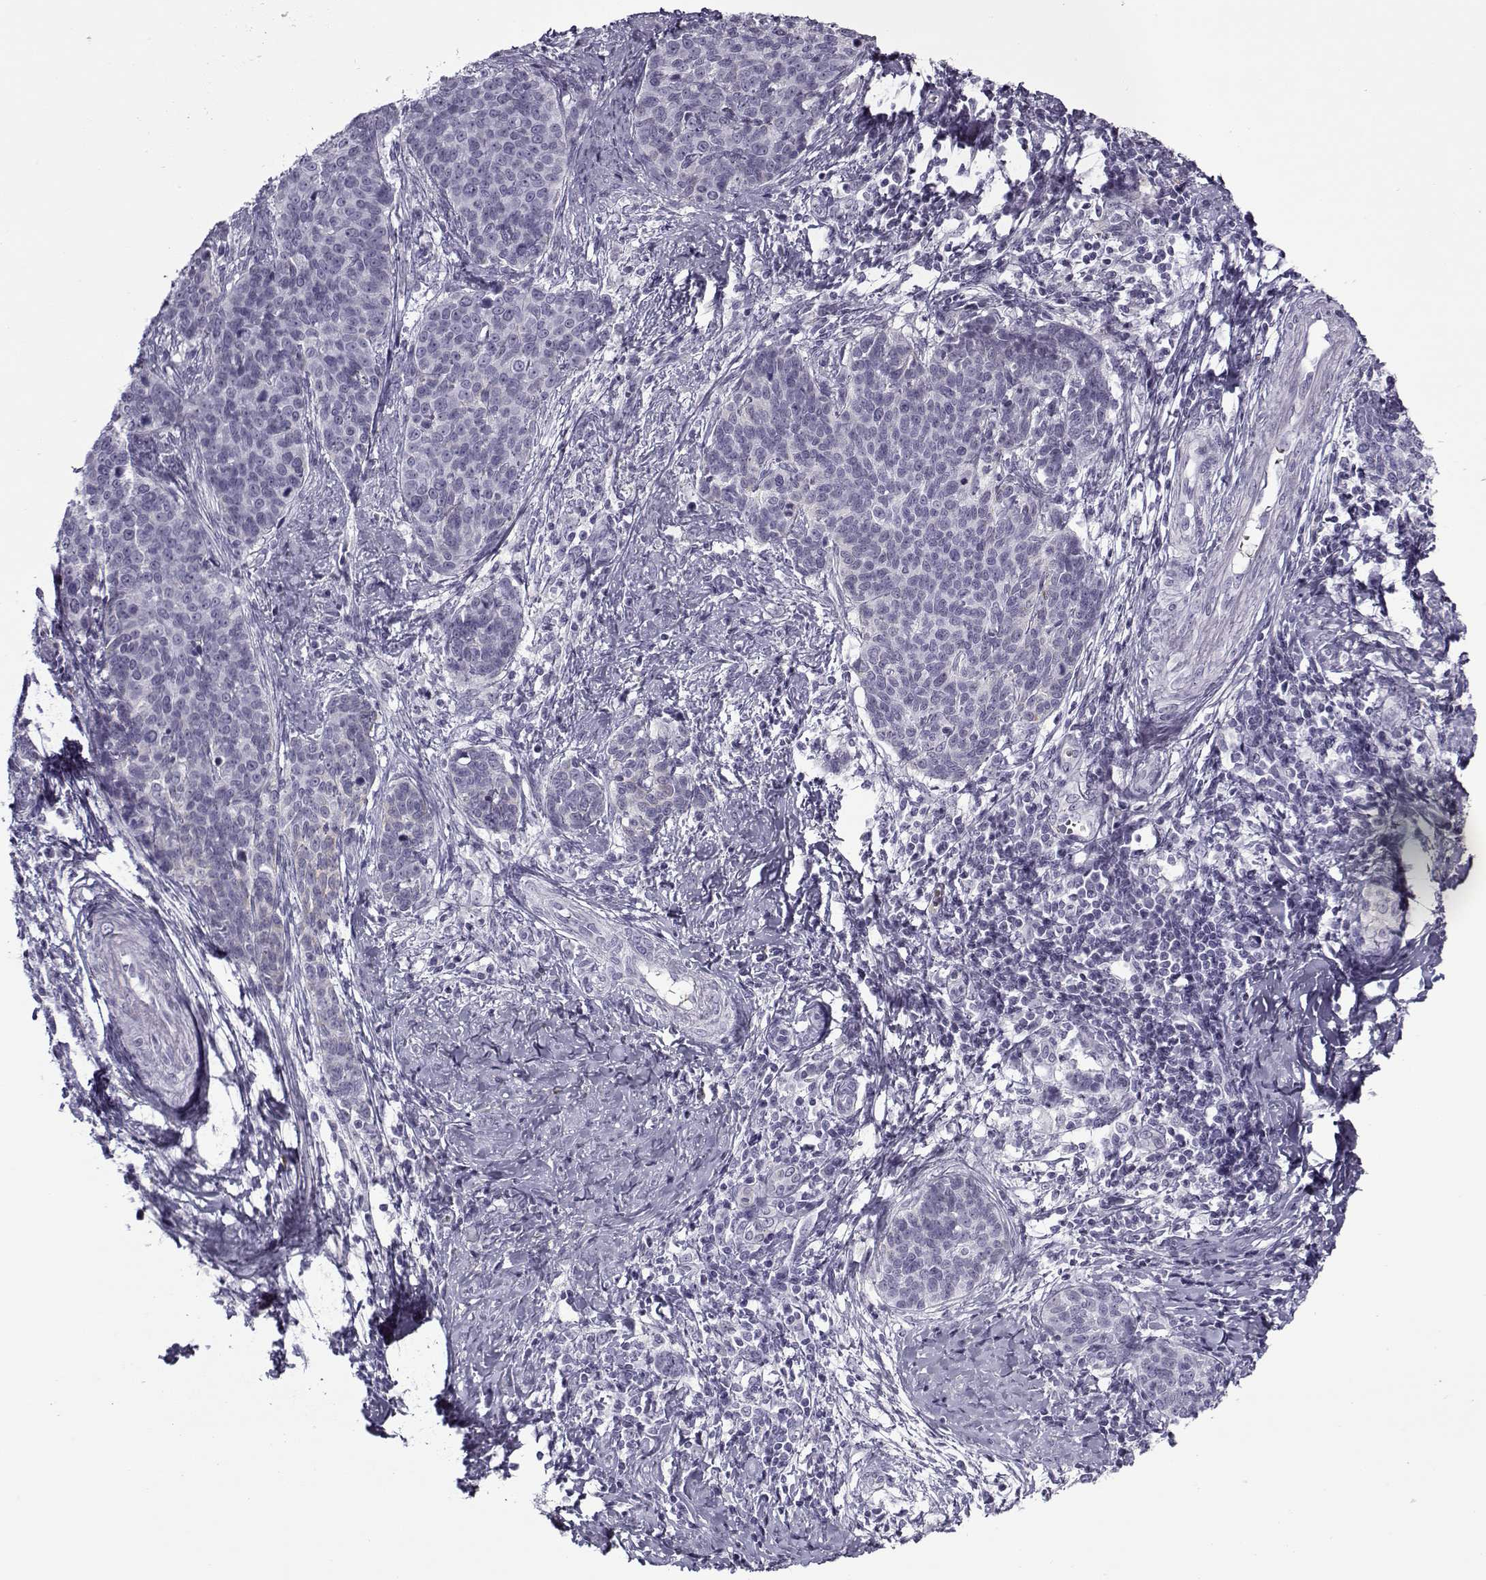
{"staining": {"intensity": "negative", "quantity": "none", "location": "none"}, "tissue": "cervical cancer", "cell_type": "Tumor cells", "image_type": "cancer", "snomed": [{"axis": "morphology", "description": "Squamous cell carcinoma, NOS"}, {"axis": "topography", "description": "Cervix"}], "caption": "Immunohistochemical staining of human cervical squamous cell carcinoma demonstrates no significant staining in tumor cells. (Immunohistochemistry (ihc), brightfield microscopy, high magnification).", "gene": "SNCA", "patient": {"sex": "female", "age": 39}}